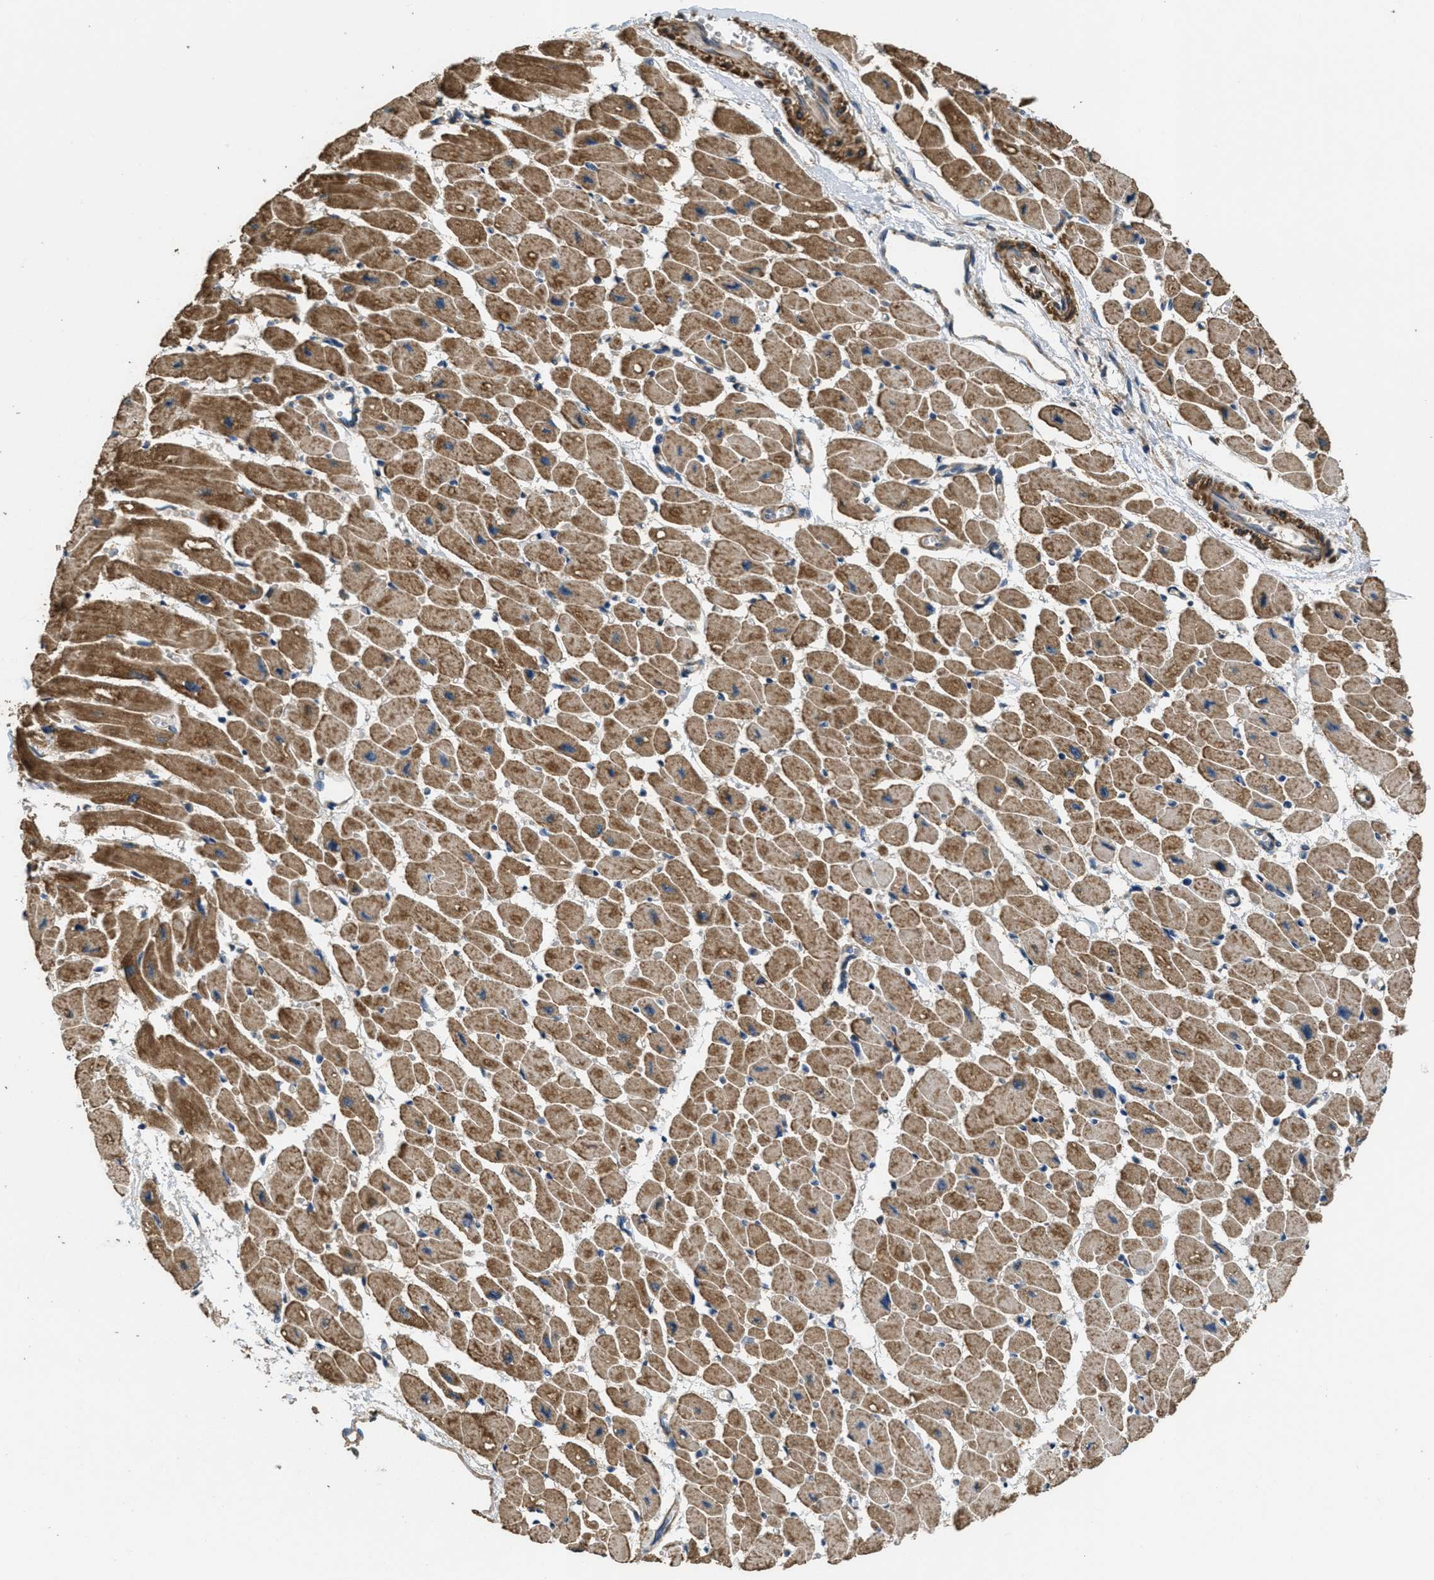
{"staining": {"intensity": "moderate", "quantity": ">75%", "location": "cytoplasmic/membranous"}, "tissue": "heart muscle", "cell_type": "Cardiomyocytes", "image_type": "normal", "snomed": [{"axis": "morphology", "description": "Normal tissue, NOS"}, {"axis": "topography", "description": "Heart"}], "caption": "The immunohistochemical stain highlights moderate cytoplasmic/membranous positivity in cardiomyocytes of unremarkable heart muscle. The staining is performed using DAB brown chromogen to label protein expression. The nuclei are counter-stained blue using hematoxylin.", "gene": "THBS2", "patient": {"sex": "female", "age": 54}}